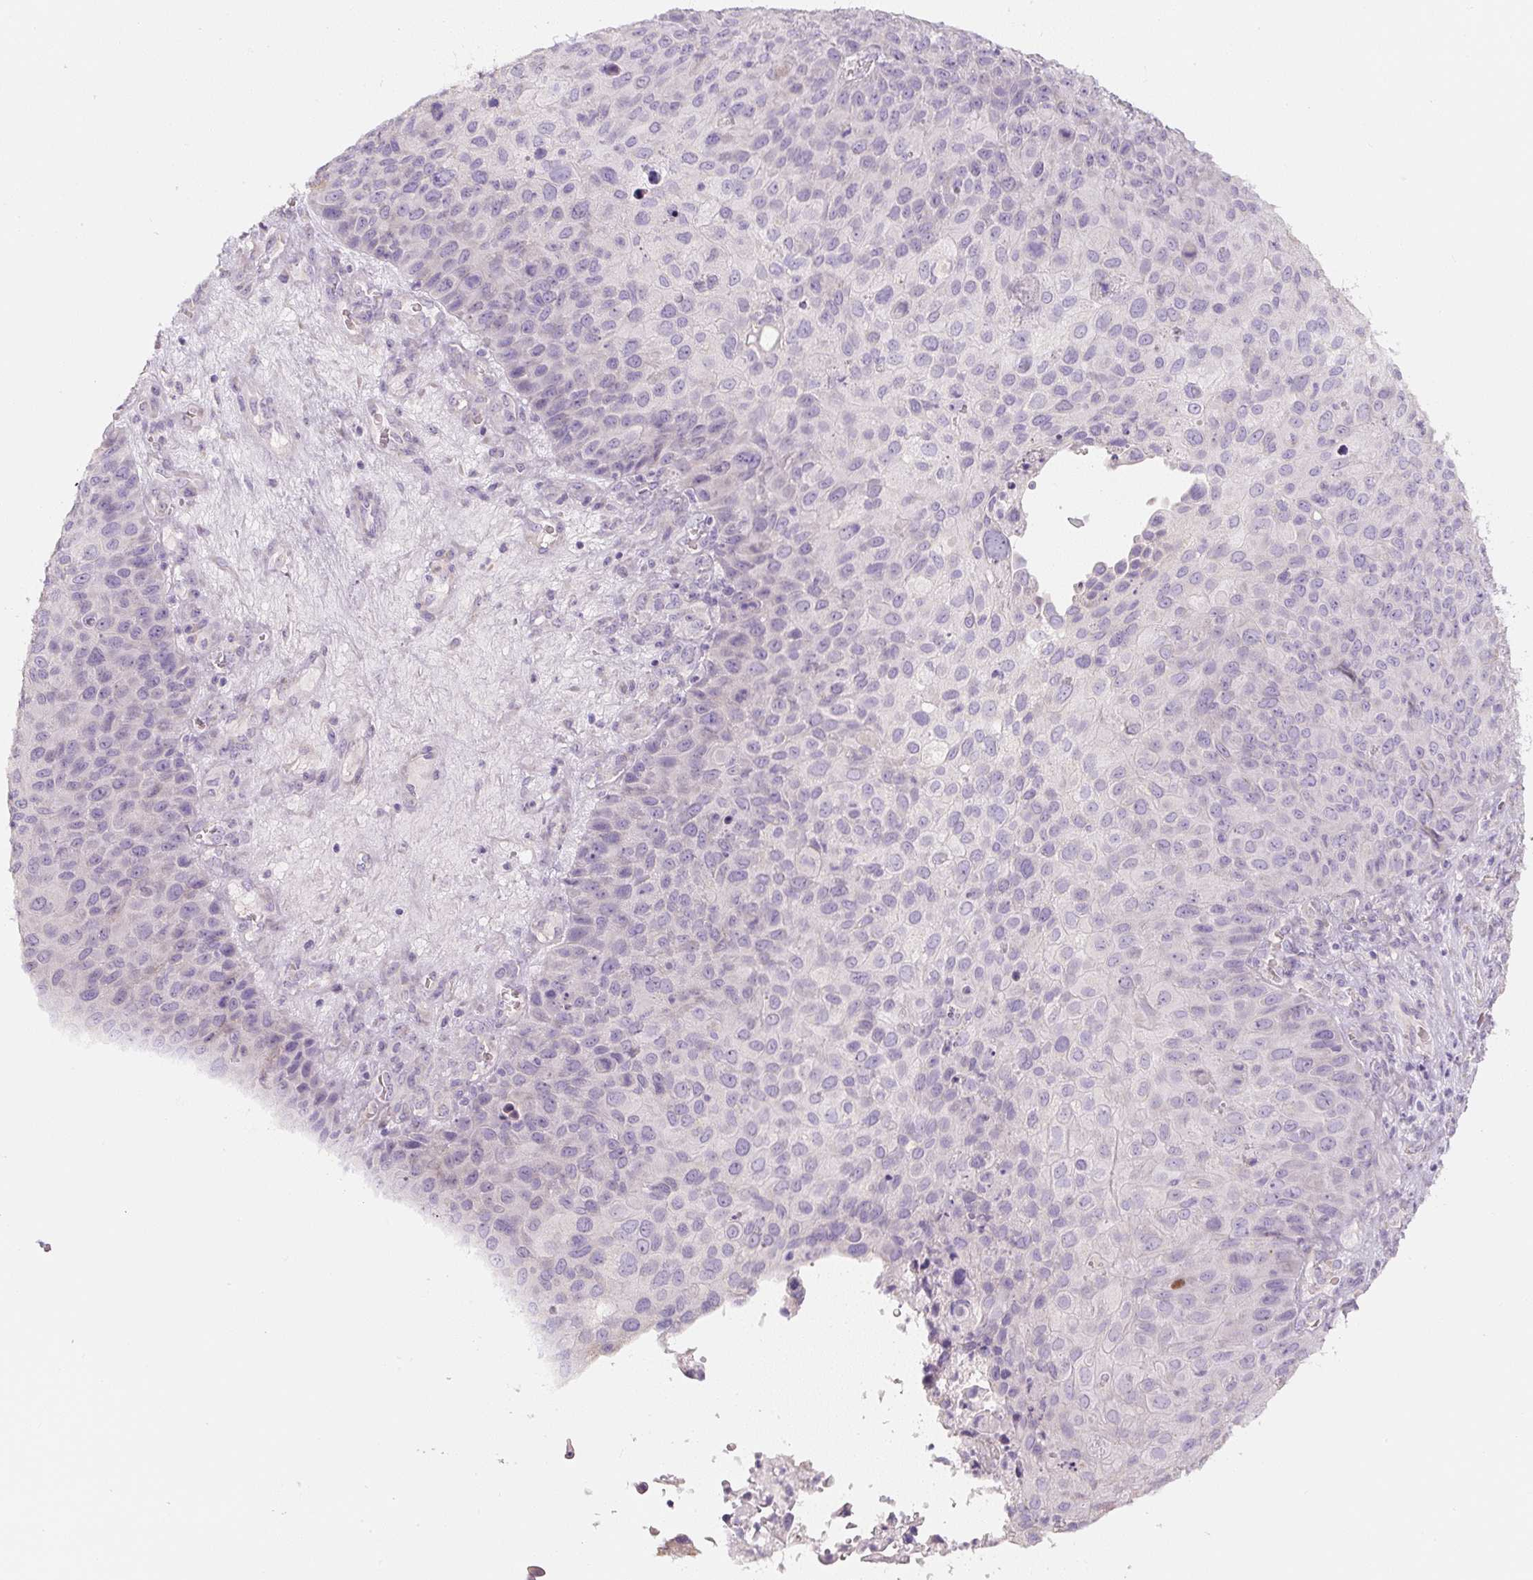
{"staining": {"intensity": "negative", "quantity": "none", "location": "none"}, "tissue": "skin cancer", "cell_type": "Tumor cells", "image_type": "cancer", "snomed": [{"axis": "morphology", "description": "Squamous cell carcinoma, NOS"}, {"axis": "topography", "description": "Skin"}], "caption": "The histopathology image demonstrates no staining of tumor cells in skin cancer.", "gene": "PWWP3B", "patient": {"sex": "male", "age": 87}}